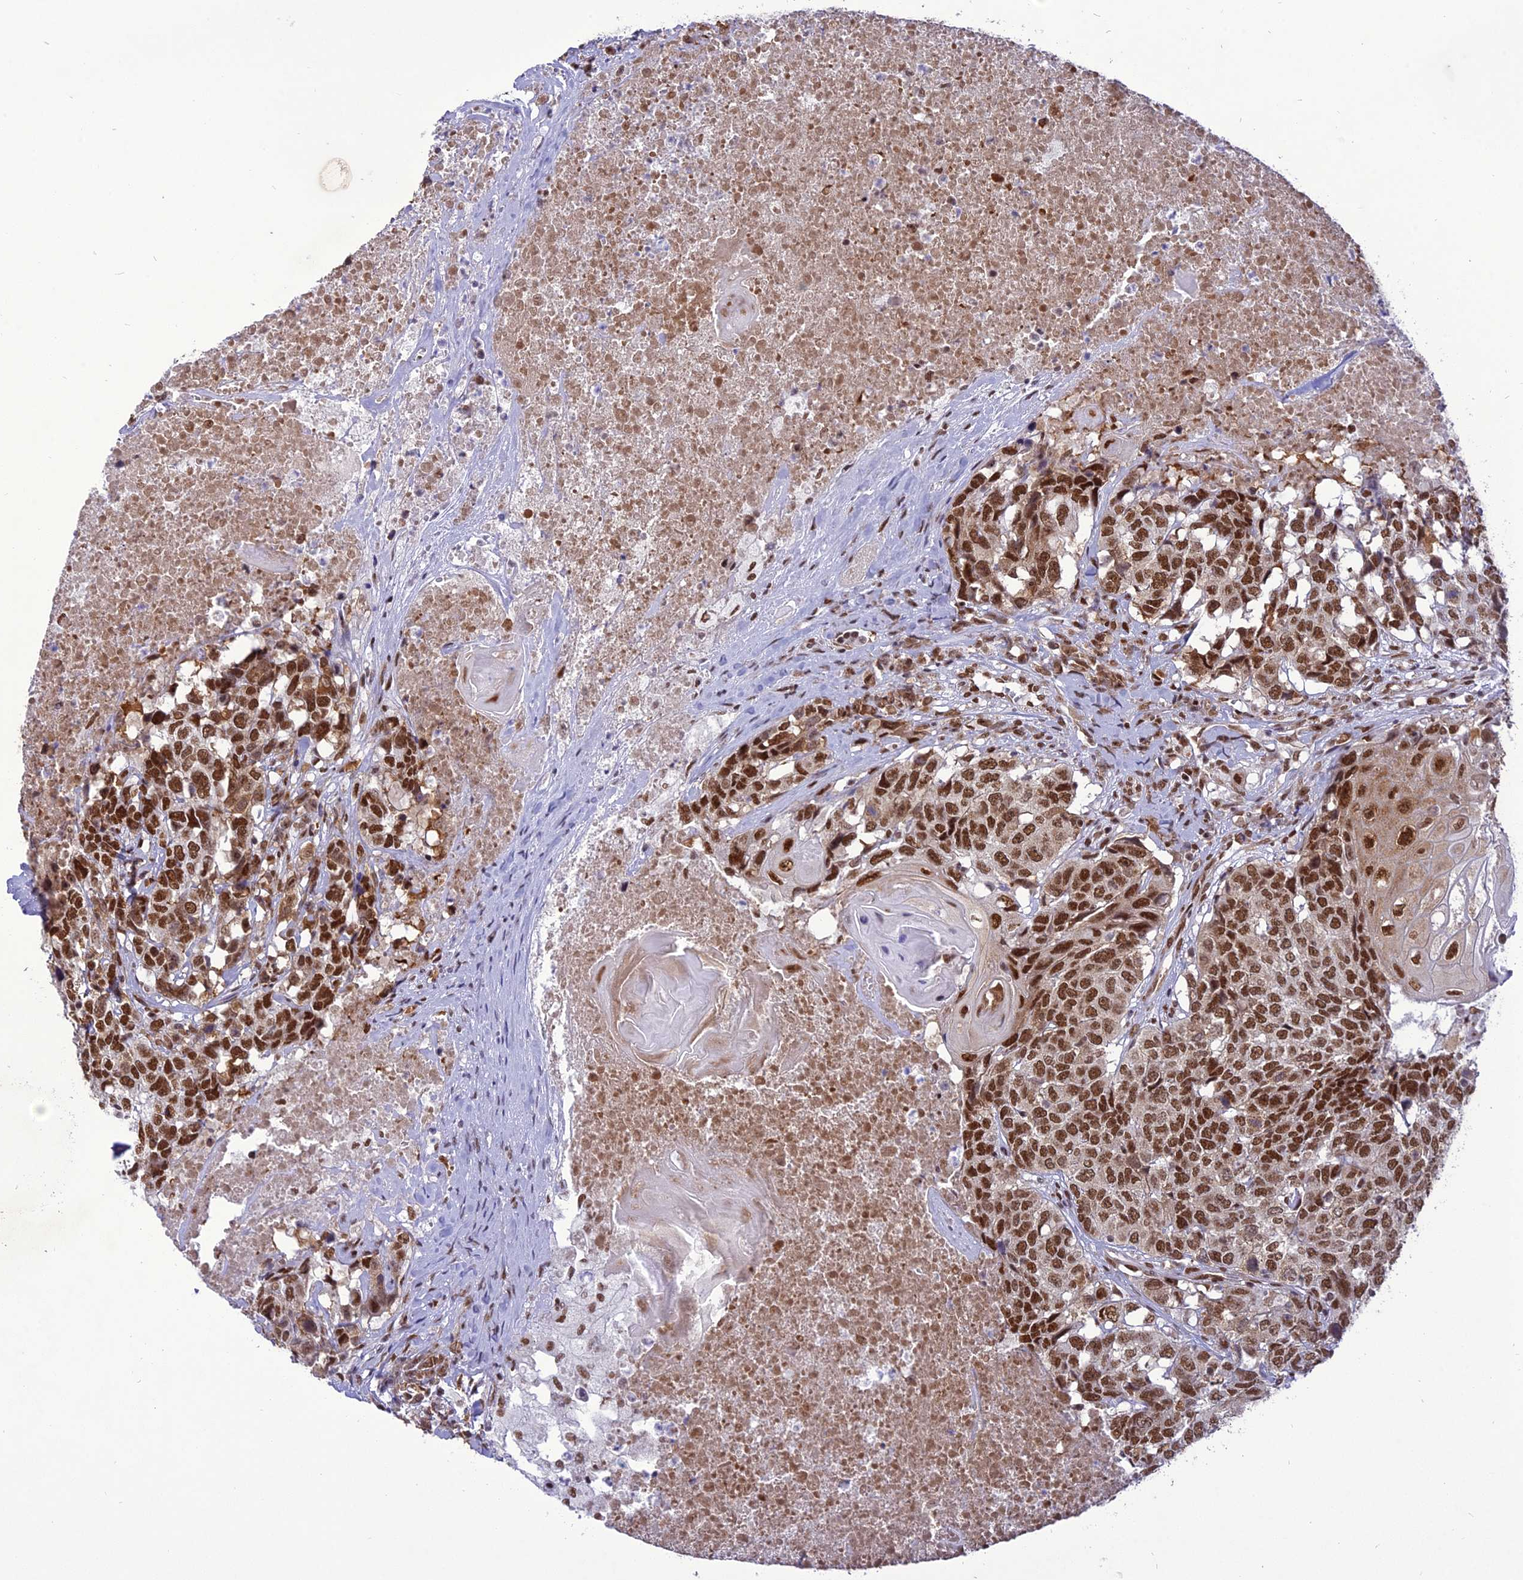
{"staining": {"intensity": "strong", "quantity": ">75%", "location": "nuclear"}, "tissue": "head and neck cancer", "cell_type": "Tumor cells", "image_type": "cancer", "snomed": [{"axis": "morphology", "description": "Squamous cell carcinoma, NOS"}, {"axis": "topography", "description": "Head-Neck"}], "caption": "An immunohistochemistry (IHC) histopathology image of neoplastic tissue is shown. Protein staining in brown highlights strong nuclear positivity in head and neck cancer (squamous cell carcinoma) within tumor cells.", "gene": "DDX1", "patient": {"sex": "male", "age": 66}}